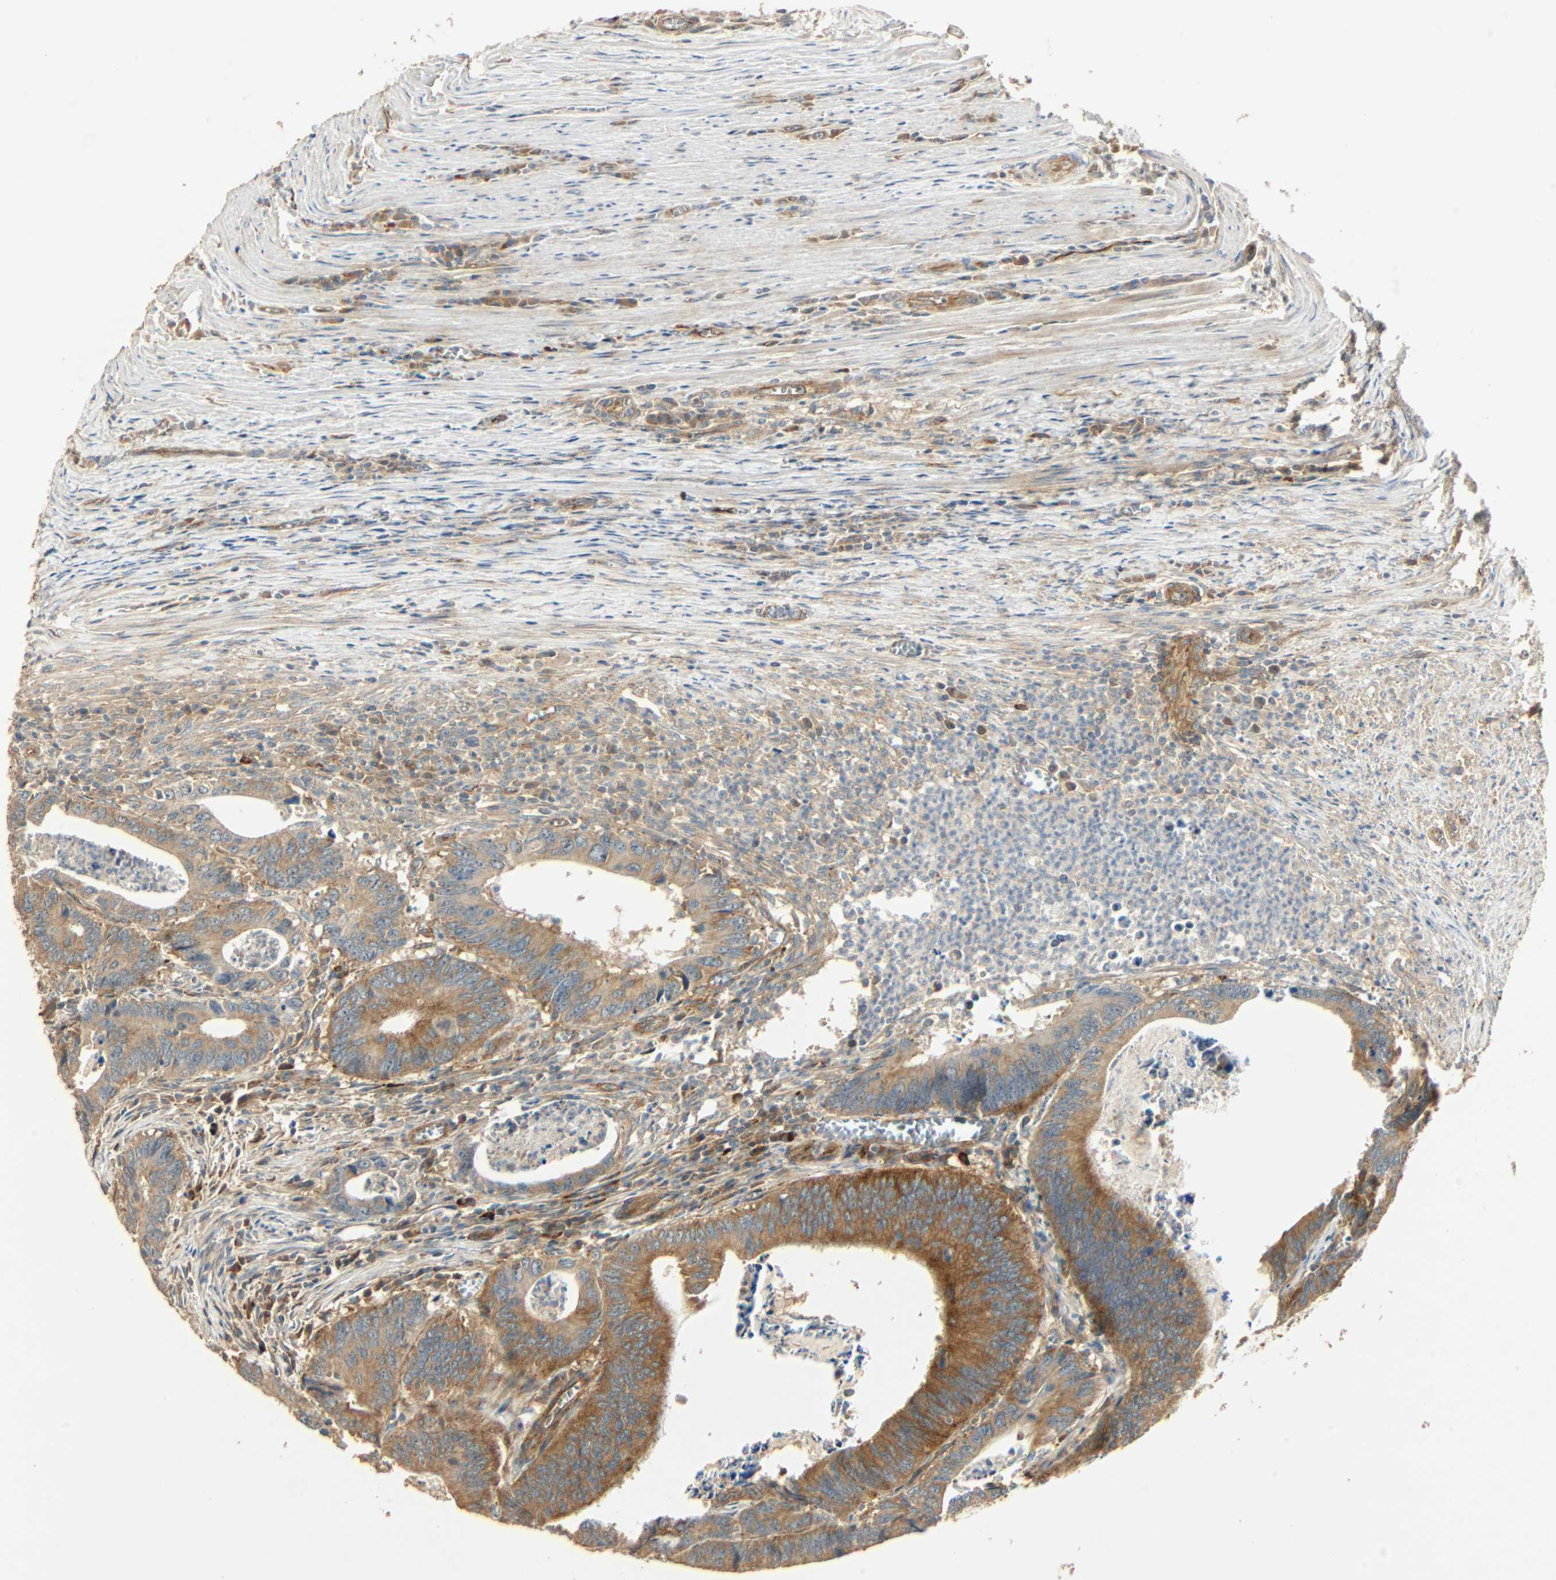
{"staining": {"intensity": "strong", "quantity": ">75%", "location": "cytoplasmic/membranous"}, "tissue": "colorectal cancer", "cell_type": "Tumor cells", "image_type": "cancer", "snomed": [{"axis": "morphology", "description": "Adenocarcinoma, NOS"}, {"axis": "topography", "description": "Colon"}], "caption": "This photomicrograph shows colorectal adenocarcinoma stained with immunohistochemistry (IHC) to label a protein in brown. The cytoplasmic/membranous of tumor cells show strong positivity for the protein. Nuclei are counter-stained blue.", "gene": "GALK1", "patient": {"sex": "male", "age": 72}}